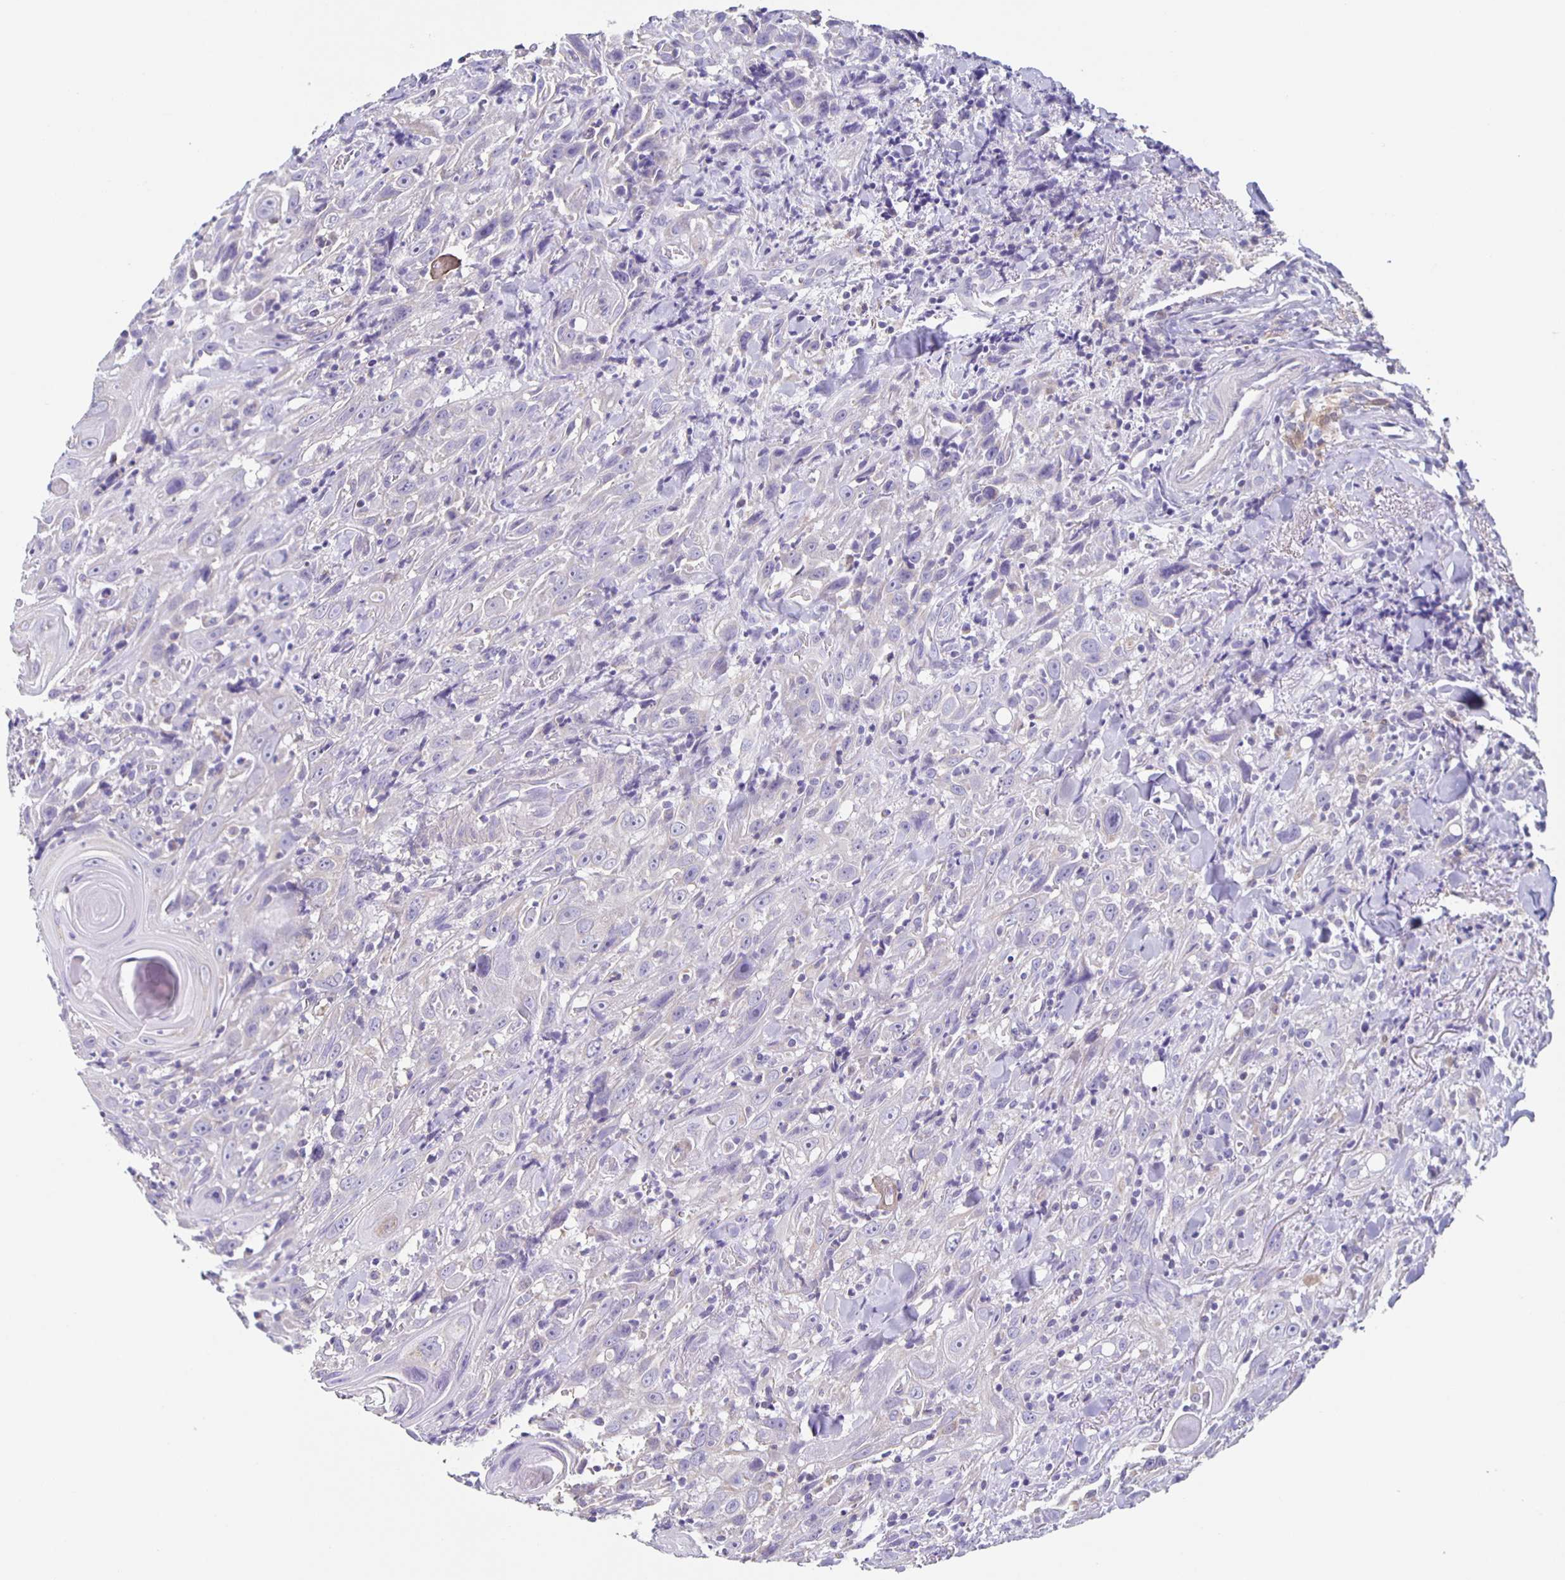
{"staining": {"intensity": "negative", "quantity": "none", "location": "none"}, "tissue": "head and neck cancer", "cell_type": "Tumor cells", "image_type": "cancer", "snomed": [{"axis": "morphology", "description": "Squamous cell carcinoma, NOS"}, {"axis": "topography", "description": "Head-Neck"}], "caption": "The micrograph reveals no significant staining in tumor cells of squamous cell carcinoma (head and neck).", "gene": "TPPP", "patient": {"sex": "female", "age": 95}}